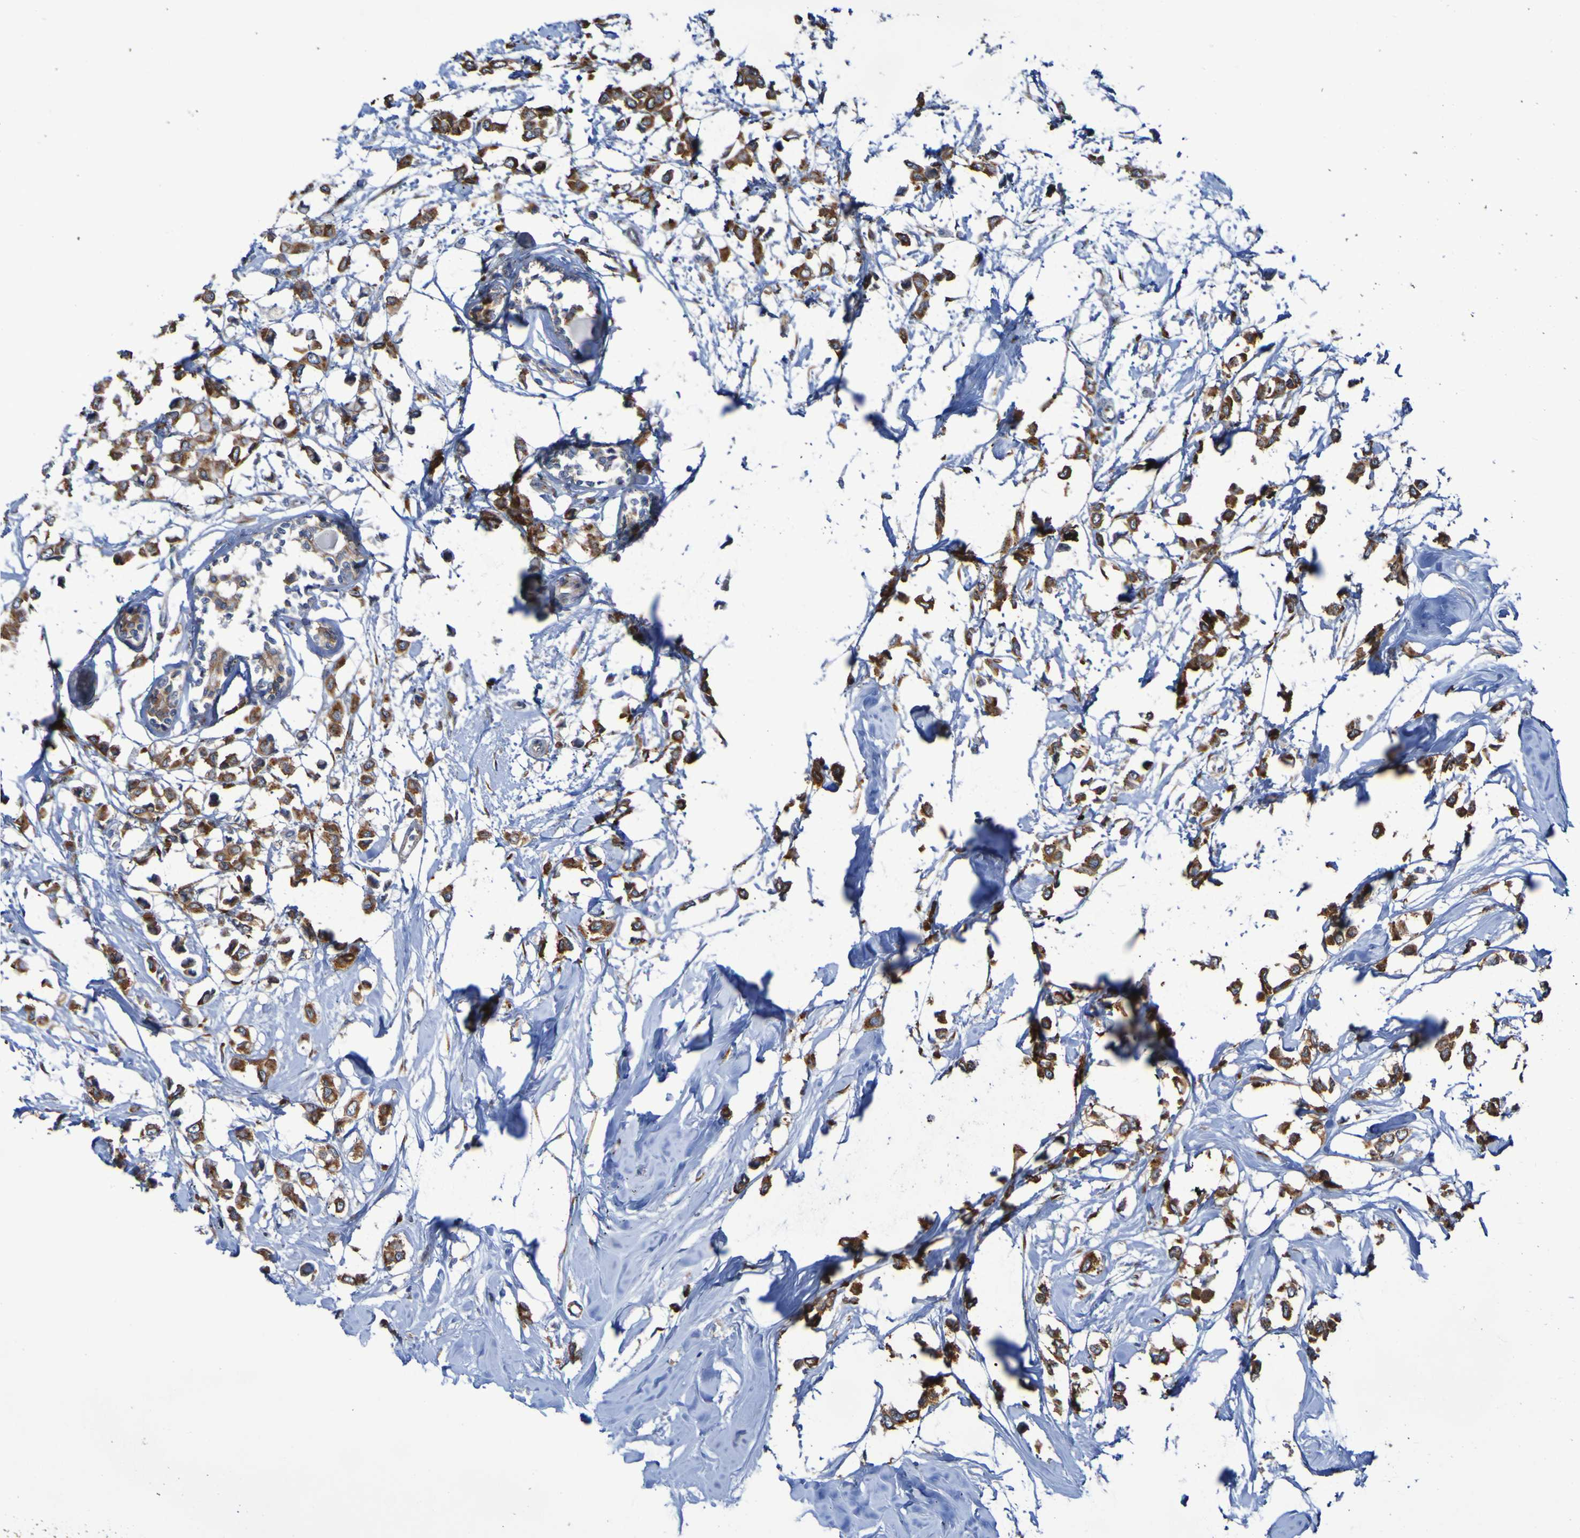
{"staining": {"intensity": "strong", "quantity": ">75%", "location": "cytoplasmic/membranous"}, "tissue": "breast cancer", "cell_type": "Tumor cells", "image_type": "cancer", "snomed": [{"axis": "morphology", "description": "Lobular carcinoma"}, {"axis": "topography", "description": "Breast"}], "caption": "High-magnification brightfield microscopy of breast cancer (lobular carcinoma) stained with DAB (3,3'-diaminobenzidine) (brown) and counterstained with hematoxylin (blue). tumor cells exhibit strong cytoplasmic/membranous expression is identified in about>75% of cells.", "gene": "FKBP3", "patient": {"sex": "female", "age": 51}}